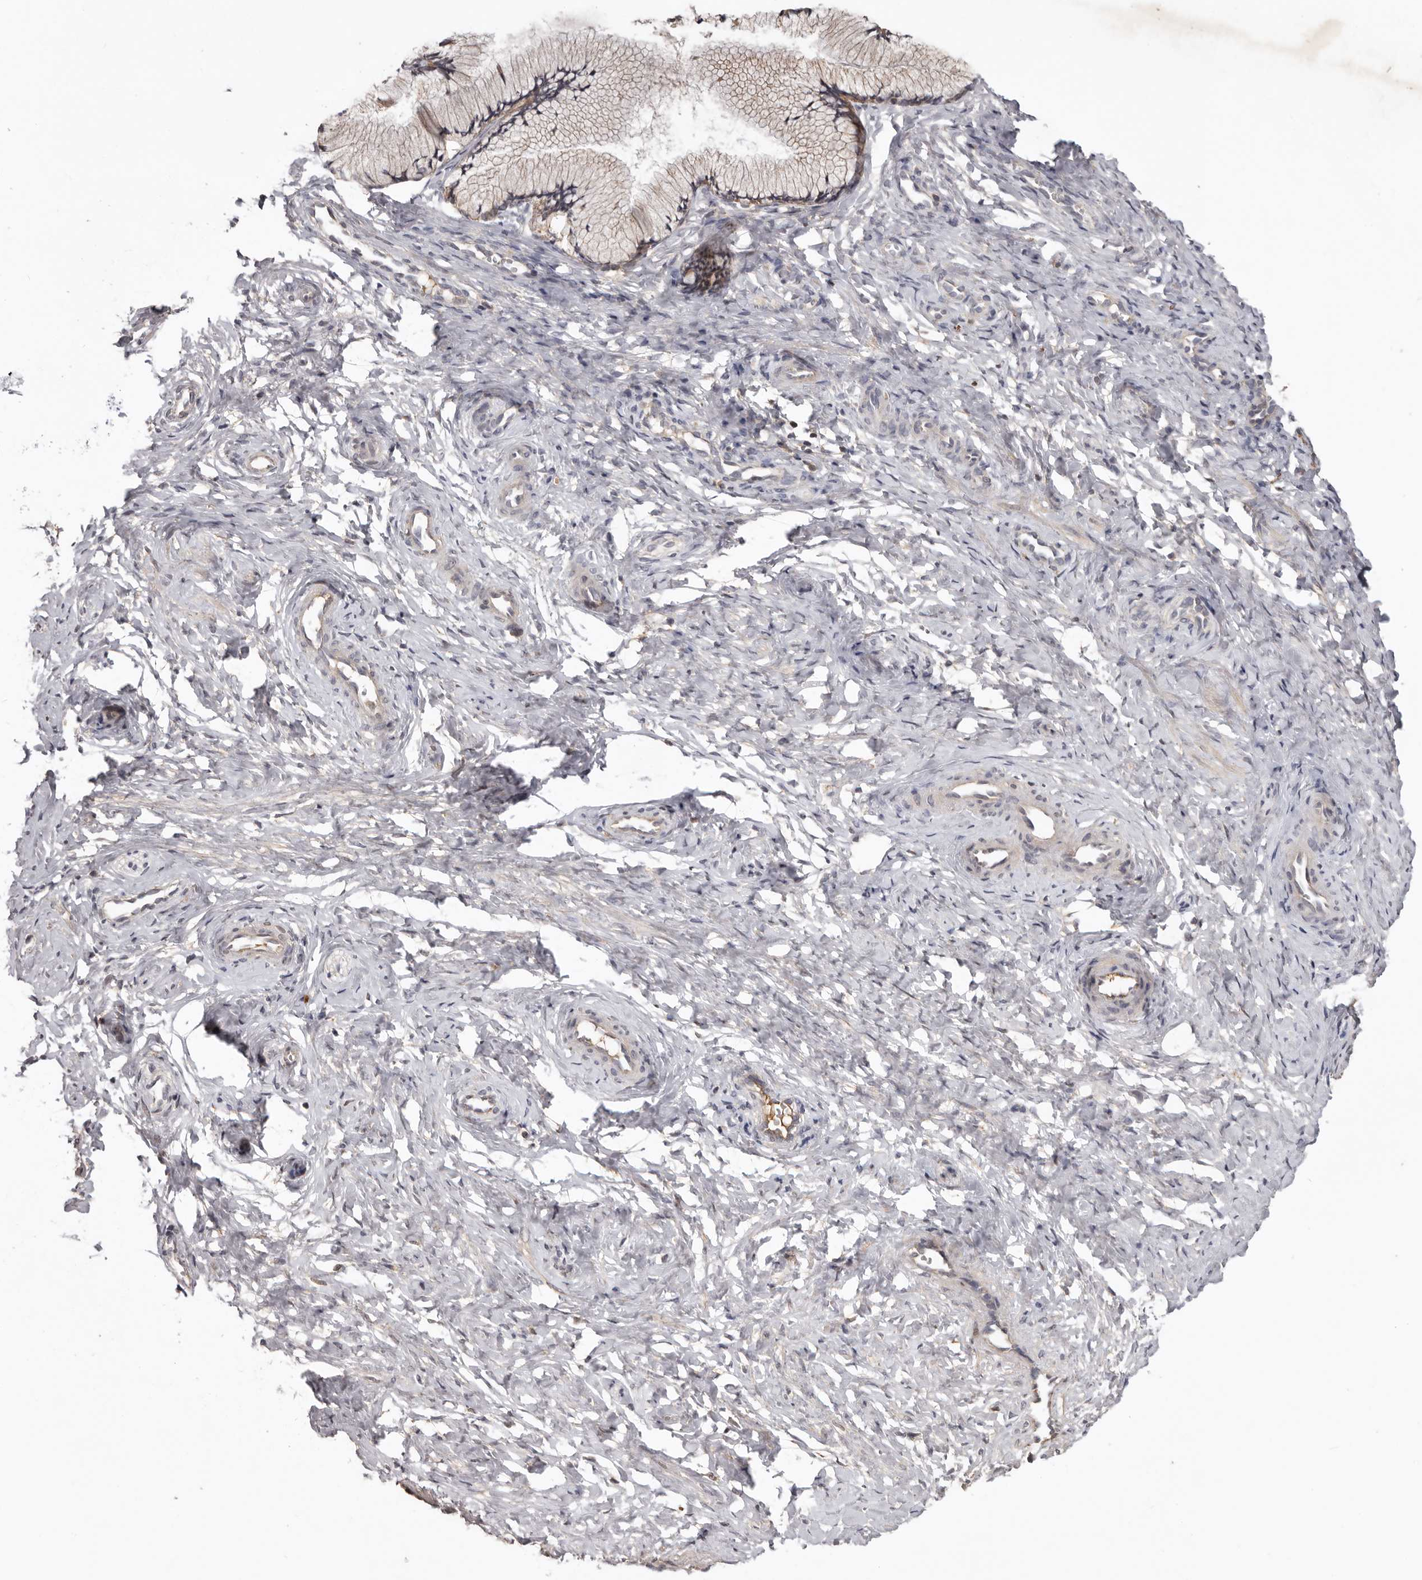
{"staining": {"intensity": "weak", "quantity": "25%-75%", "location": "cytoplasmic/membranous"}, "tissue": "cervix", "cell_type": "Glandular cells", "image_type": "normal", "snomed": [{"axis": "morphology", "description": "Normal tissue, NOS"}, {"axis": "topography", "description": "Cervix"}], "caption": "An immunohistochemistry histopathology image of normal tissue is shown. Protein staining in brown shows weak cytoplasmic/membranous positivity in cervix within glandular cells.", "gene": "NMUR1", "patient": {"sex": "female", "age": 27}}